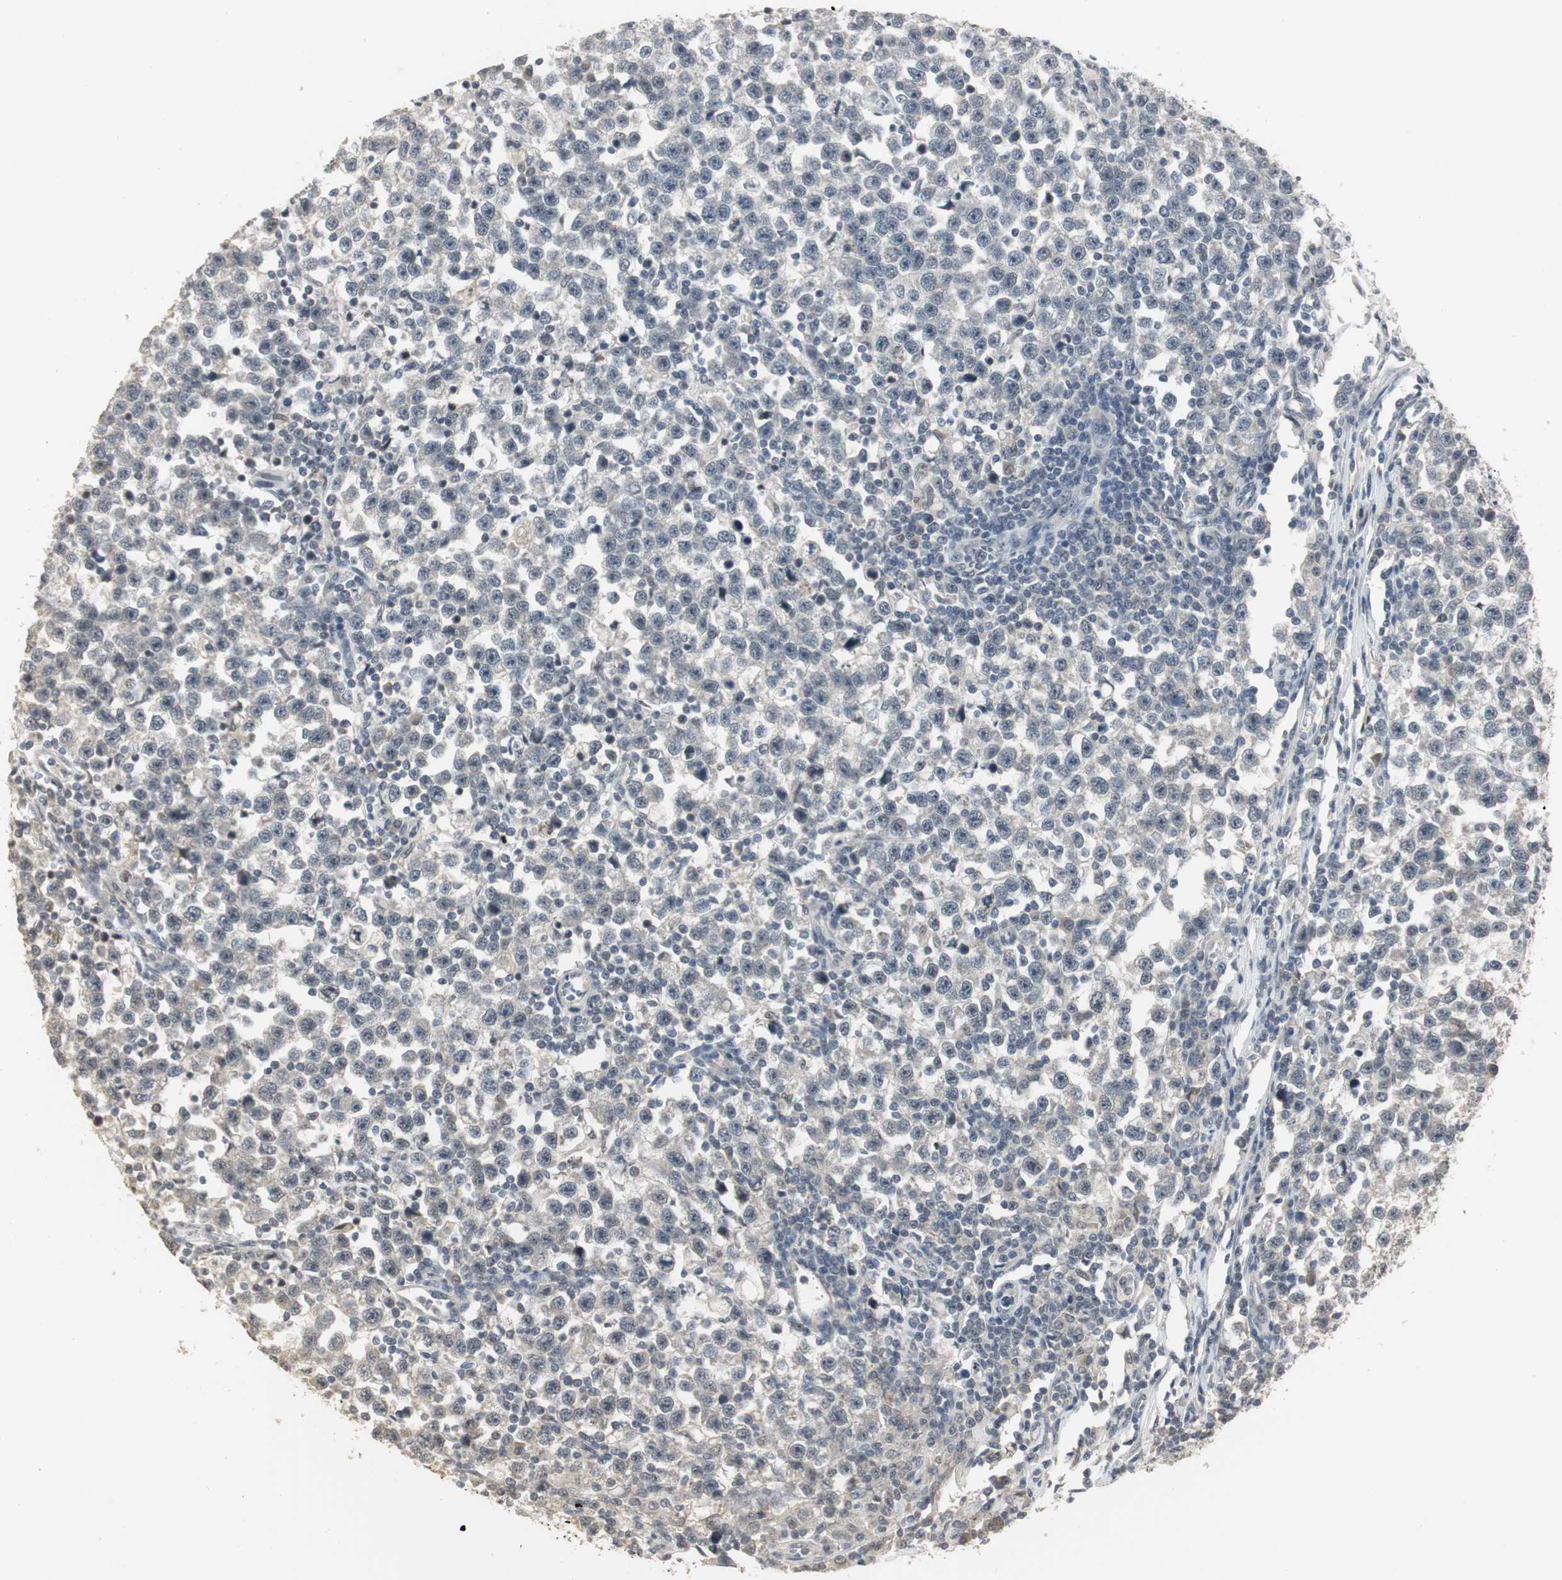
{"staining": {"intensity": "negative", "quantity": "none", "location": "none"}, "tissue": "testis cancer", "cell_type": "Tumor cells", "image_type": "cancer", "snomed": [{"axis": "morphology", "description": "Seminoma, NOS"}, {"axis": "topography", "description": "Testis"}], "caption": "Tumor cells show no significant protein staining in testis cancer (seminoma).", "gene": "ELOA", "patient": {"sex": "male", "age": 43}}